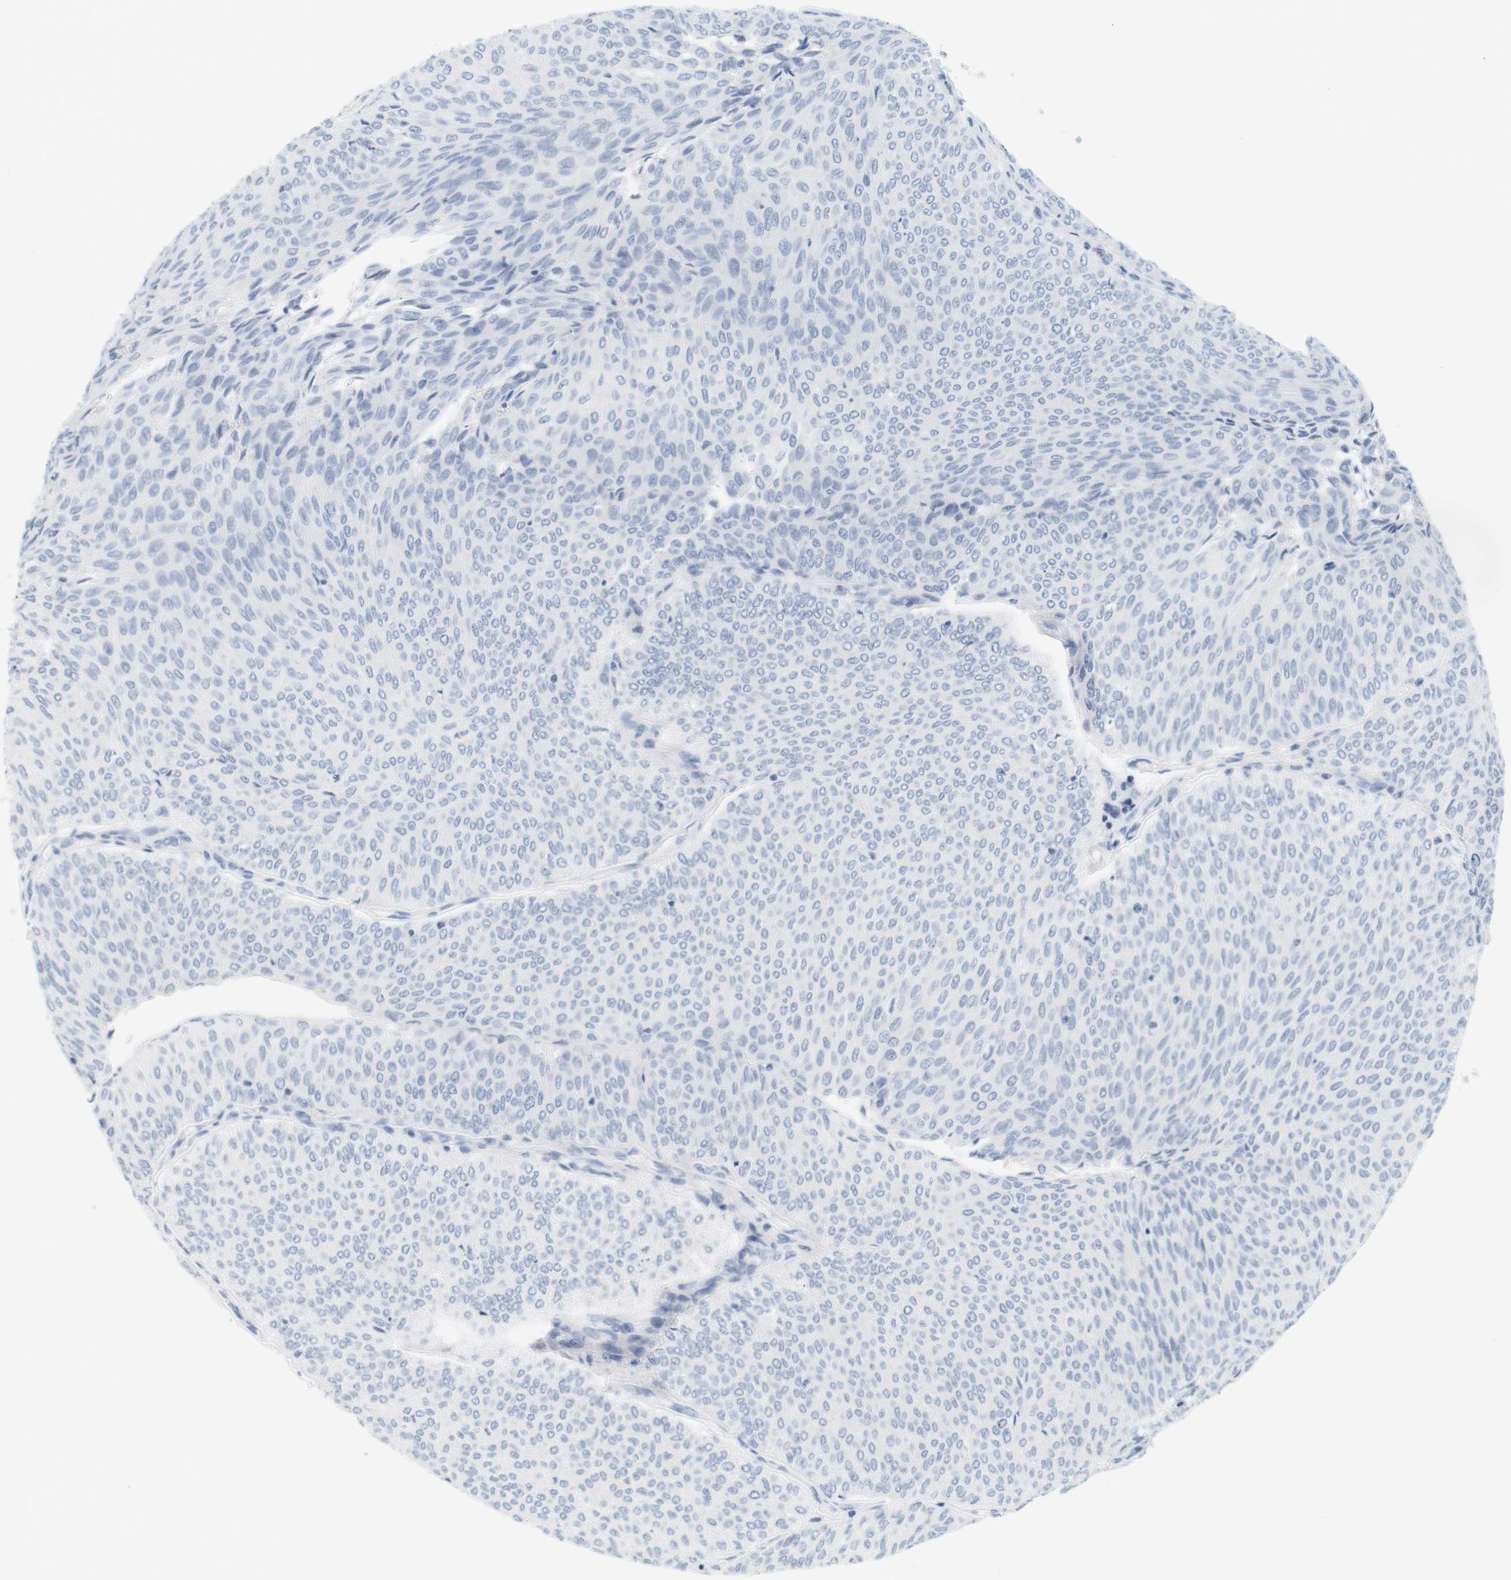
{"staining": {"intensity": "negative", "quantity": "none", "location": "none"}, "tissue": "urothelial cancer", "cell_type": "Tumor cells", "image_type": "cancer", "snomed": [{"axis": "morphology", "description": "Urothelial carcinoma, Low grade"}, {"axis": "topography", "description": "Urinary bladder"}], "caption": "A micrograph of urothelial carcinoma (low-grade) stained for a protein exhibits no brown staining in tumor cells.", "gene": "OPRM1", "patient": {"sex": "male", "age": 78}}